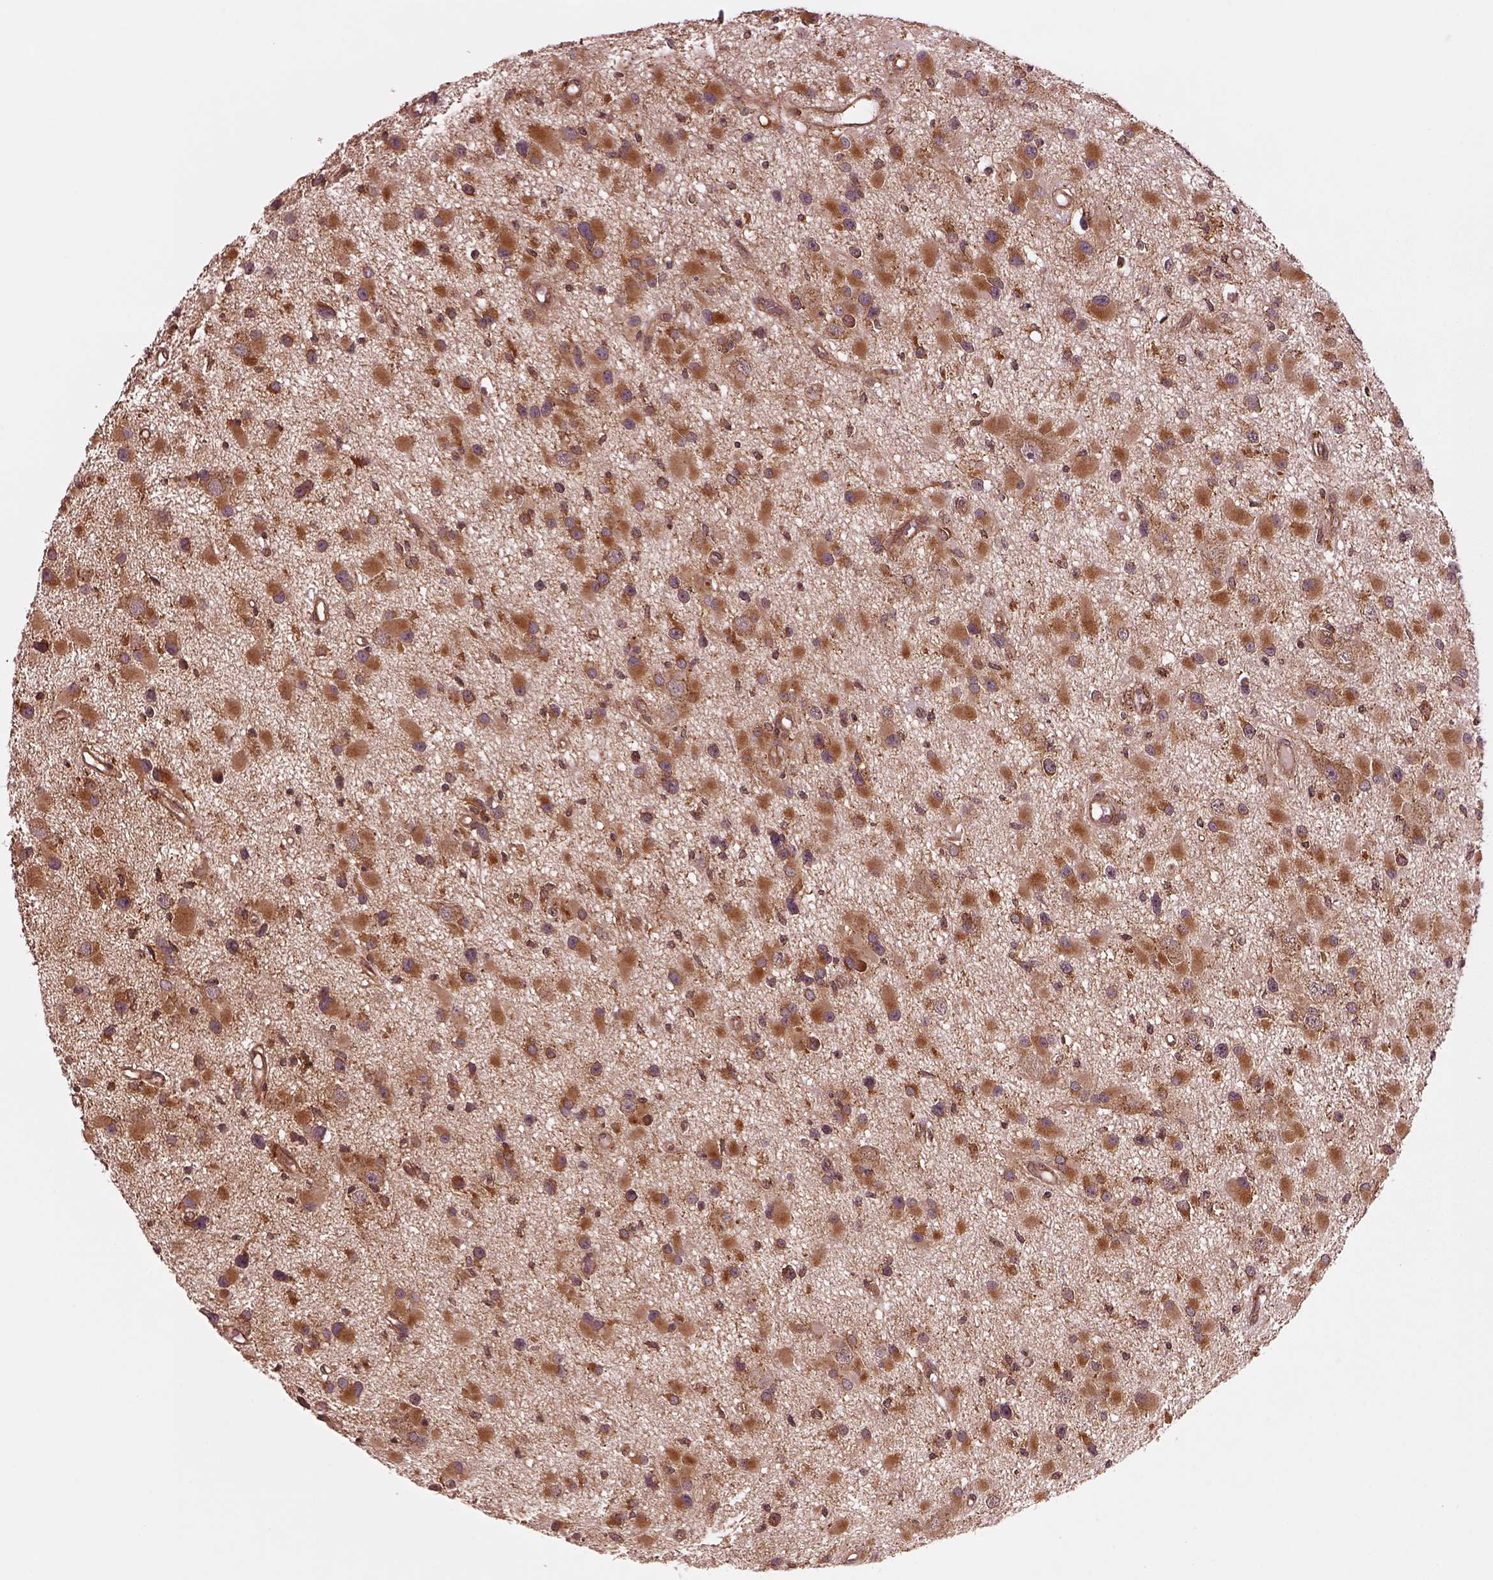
{"staining": {"intensity": "strong", "quantity": ">75%", "location": "cytoplasmic/membranous"}, "tissue": "glioma", "cell_type": "Tumor cells", "image_type": "cancer", "snomed": [{"axis": "morphology", "description": "Glioma, malignant, High grade"}, {"axis": "topography", "description": "Brain"}], "caption": "Protein expression analysis of human malignant glioma (high-grade) reveals strong cytoplasmic/membranous expression in about >75% of tumor cells.", "gene": "WASHC2A", "patient": {"sex": "male", "age": 54}}